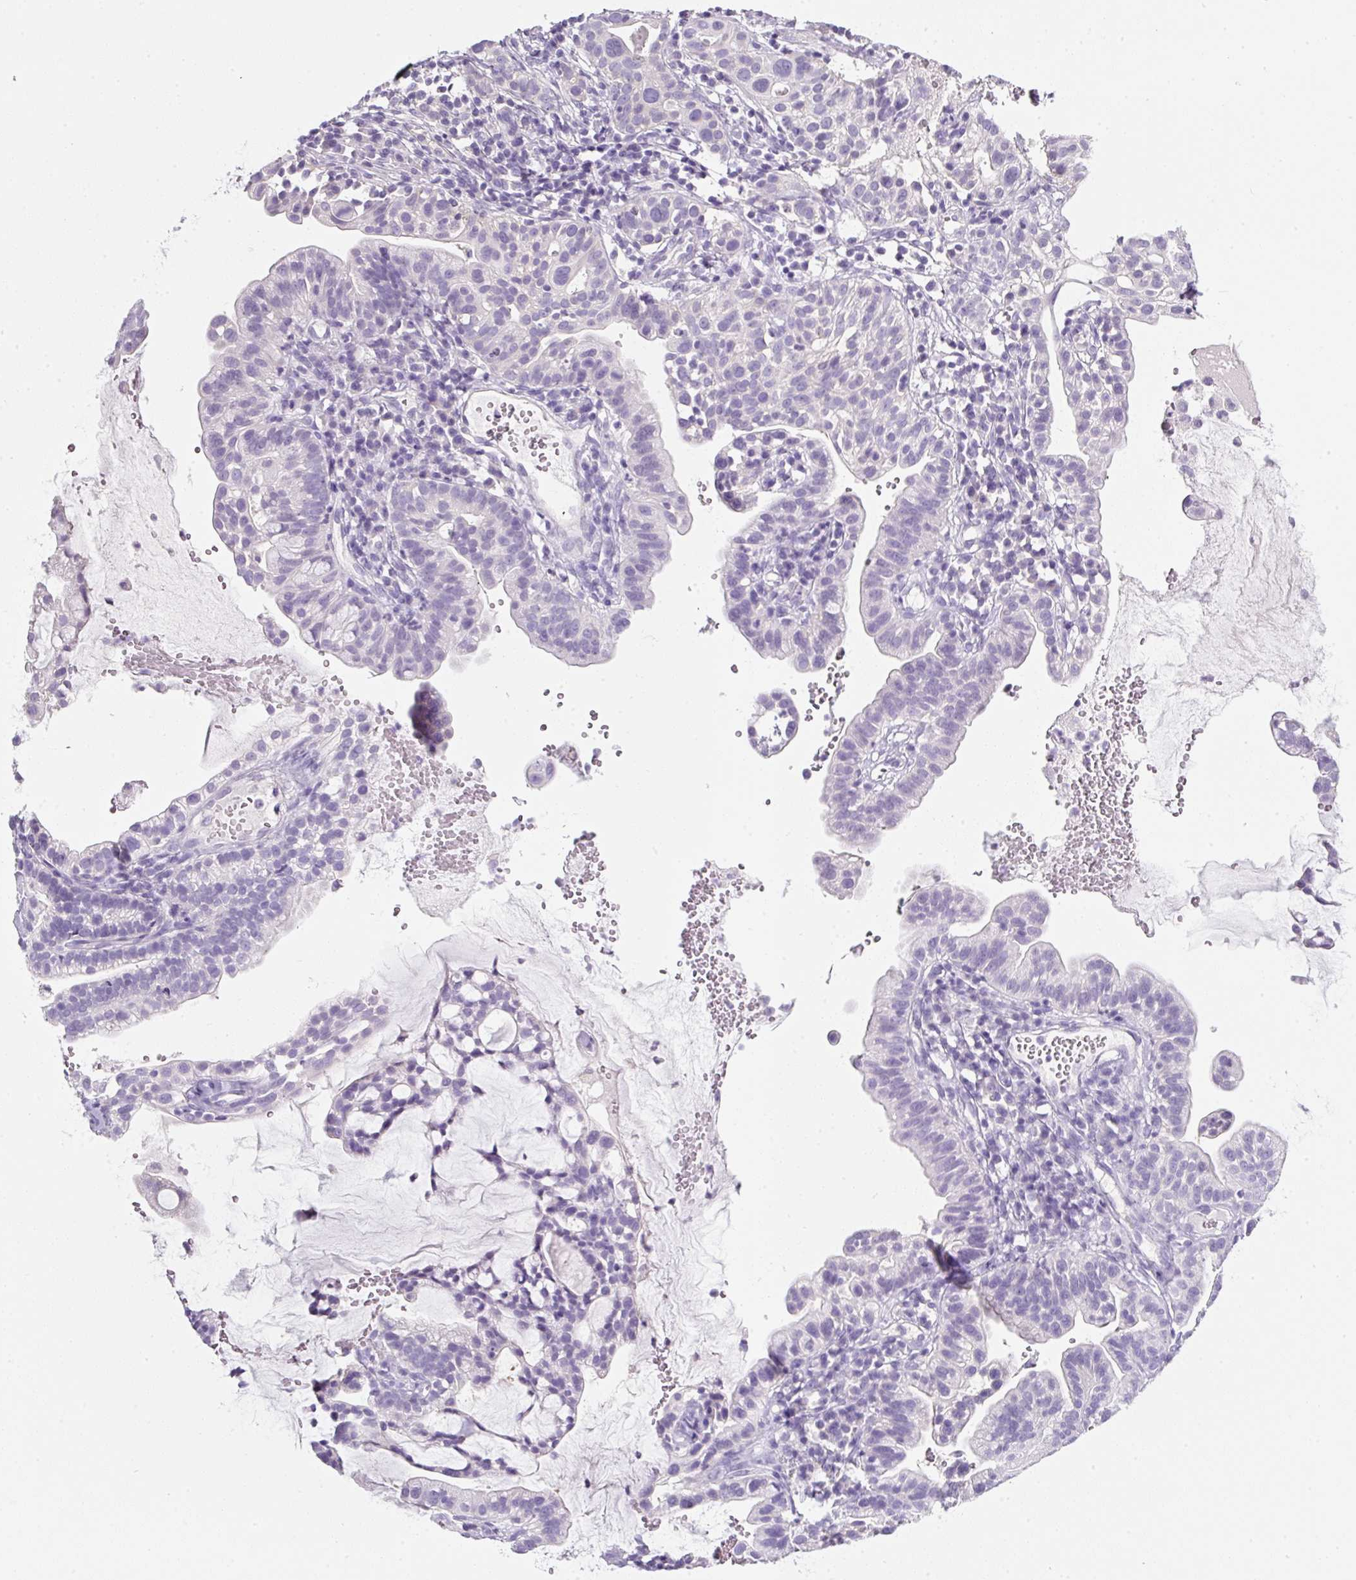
{"staining": {"intensity": "negative", "quantity": "none", "location": "none"}, "tissue": "cervical cancer", "cell_type": "Tumor cells", "image_type": "cancer", "snomed": [{"axis": "morphology", "description": "Adenocarcinoma, NOS"}, {"axis": "topography", "description": "Cervix"}], "caption": "A photomicrograph of cervical cancer stained for a protein displays no brown staining in tumor cells.", "gene": "SLC2A2", "patient": {"sex": "female", "age": 41}}